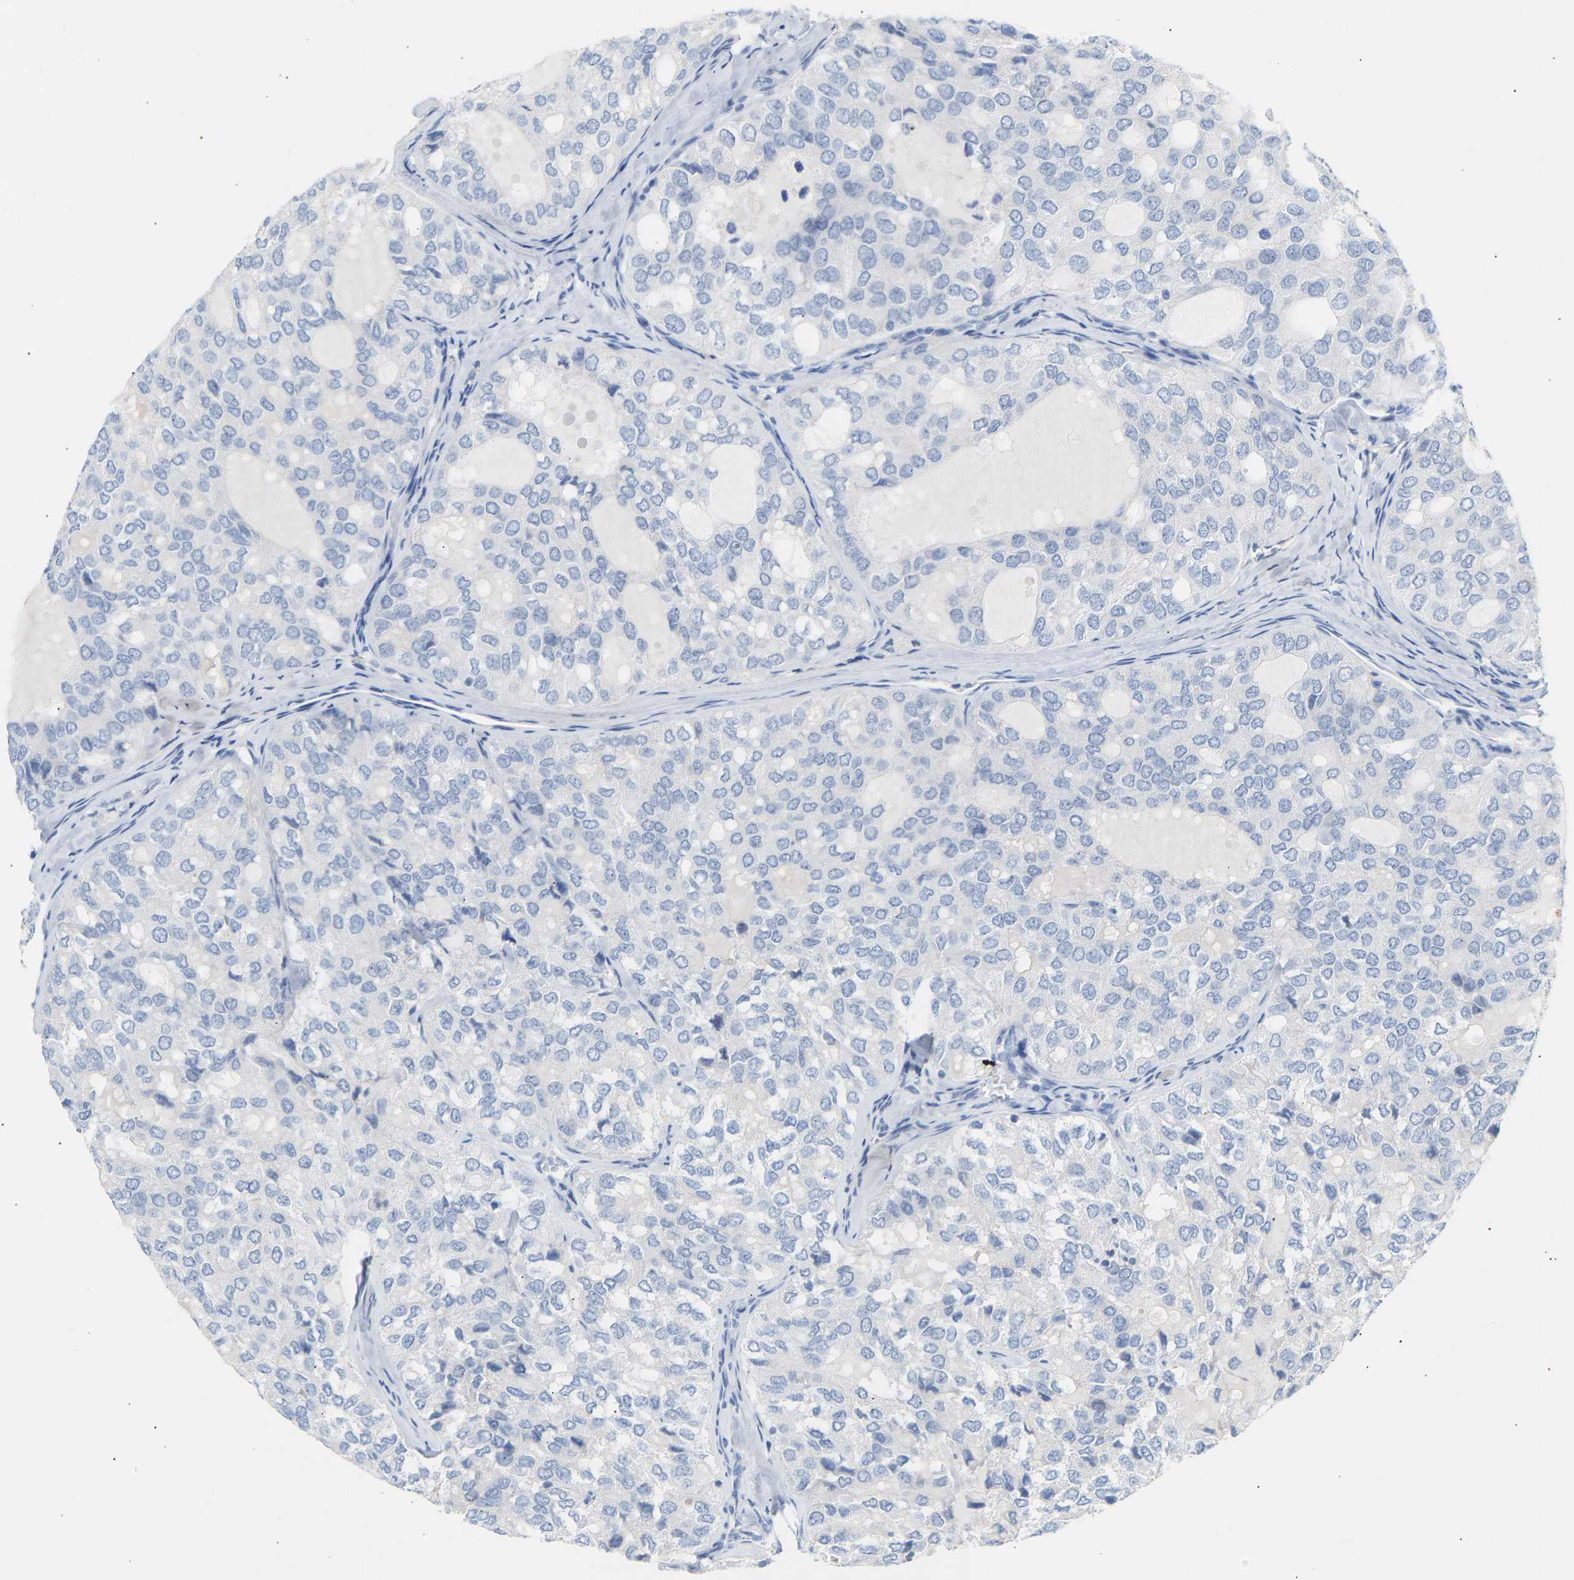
{"staining": {"intensity": "negative", "quantity": "none", "location": "none"}, "tissue": "thyroid cancer", "cell_type": "Tumor cells", "image_type": "cancer", "snomed": [{"axis": "morphology", "description": "Follicular adenoma carcinoma, NOS"}, {"axis": "topography", "description": "Thyroid gland"}], "caption": "The IHC photomicrograph has no significant expression in tumor cells of thyroid cancer tissue.", "gene": "PEX1", "patient": {"sex": "male", "age": 75}}